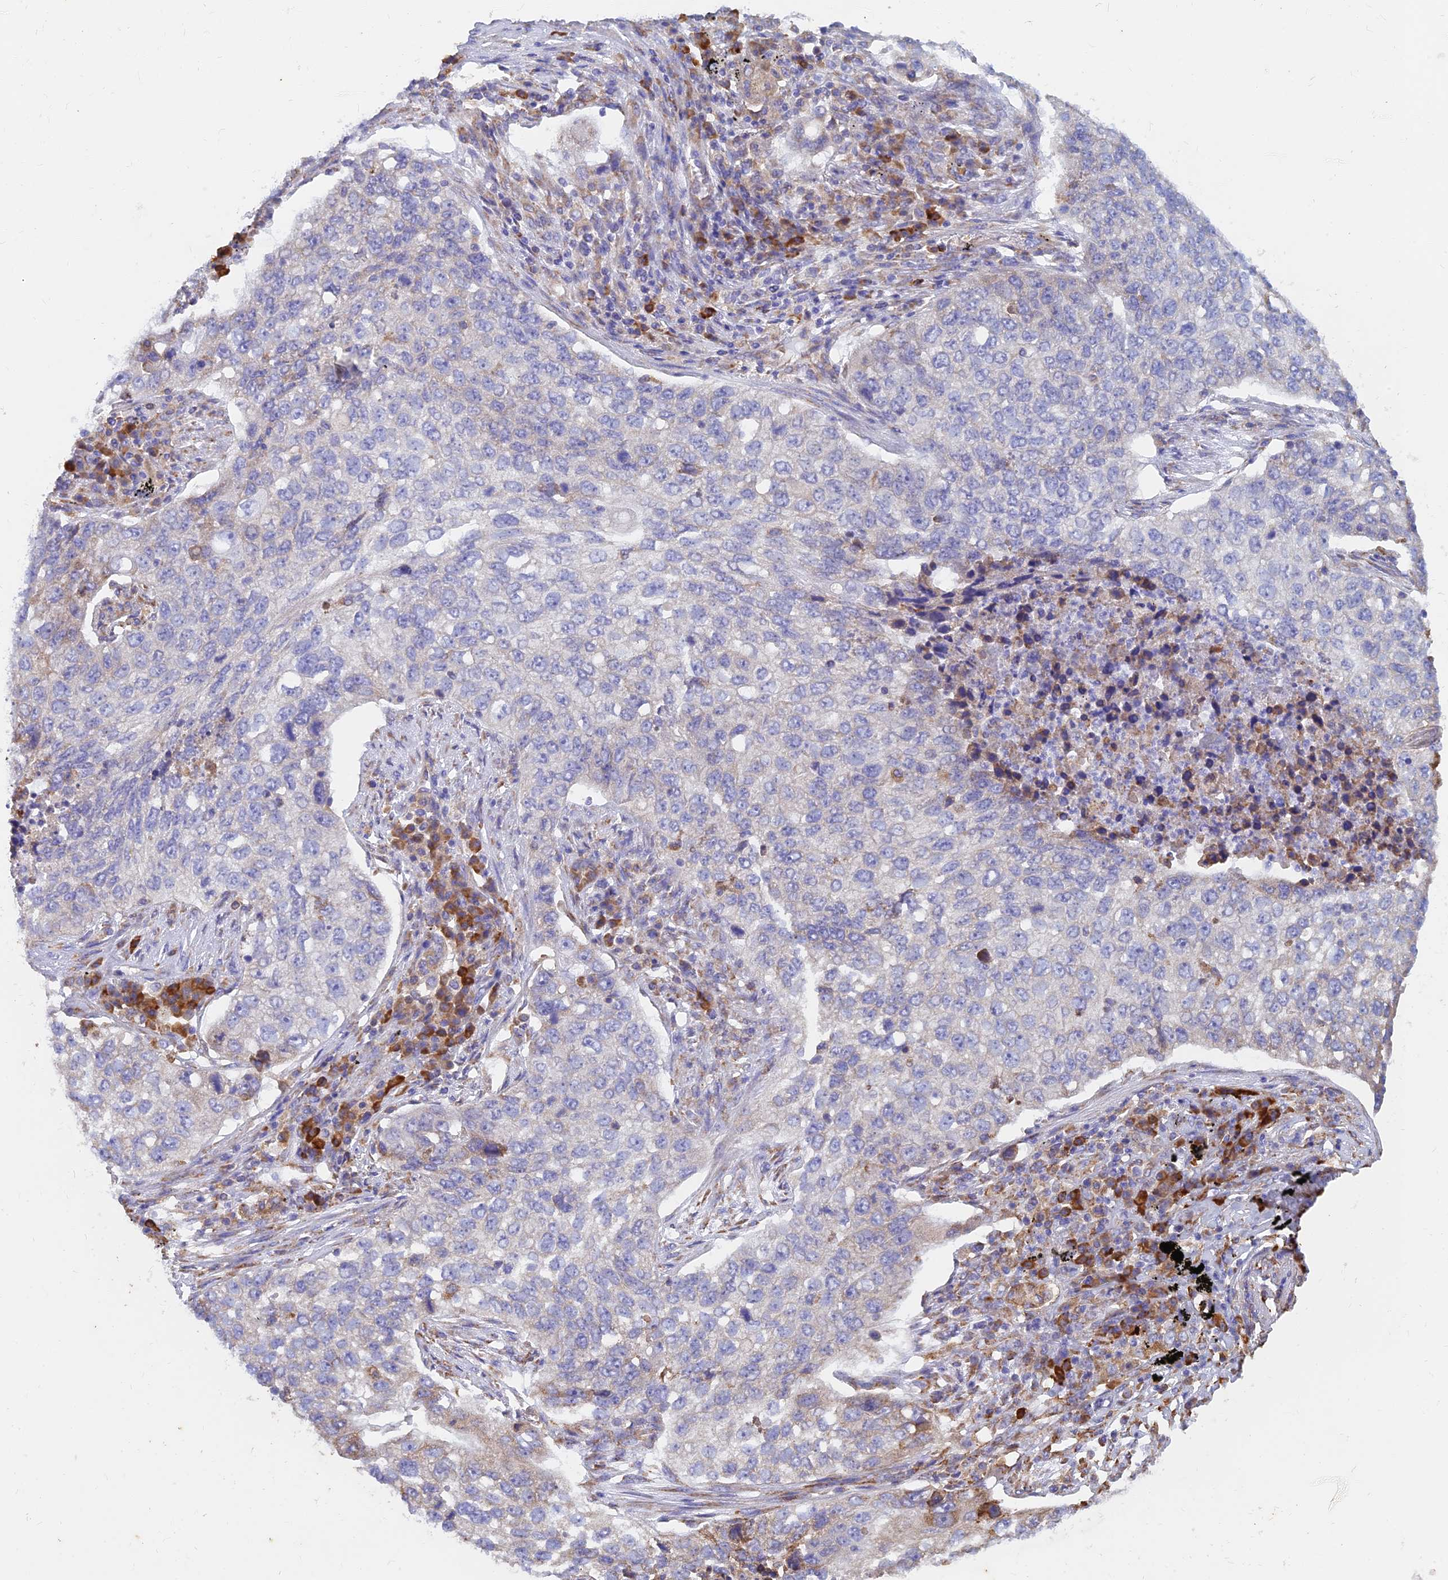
{"staining": {"intensity": "weak", "quantity": "<25%", "location": "cytoplasmic/membranous"}, "tissue": "lung cancer", "cell_type": "Tumor cells", "image_type": "cancer", "snomed": [{"axis": "morphology", "description": "Squamous cell carcinoma, NOS"}, {"axis": "topography", "description": "Lung"}], "caption": "Immunohistochemistry (IHC) of human lung cancer (squamous cell carcinoma) exhibits no expression in tumor cells.", "gene": "WDR35", "patient": {"sex": "female", "age": 63}}